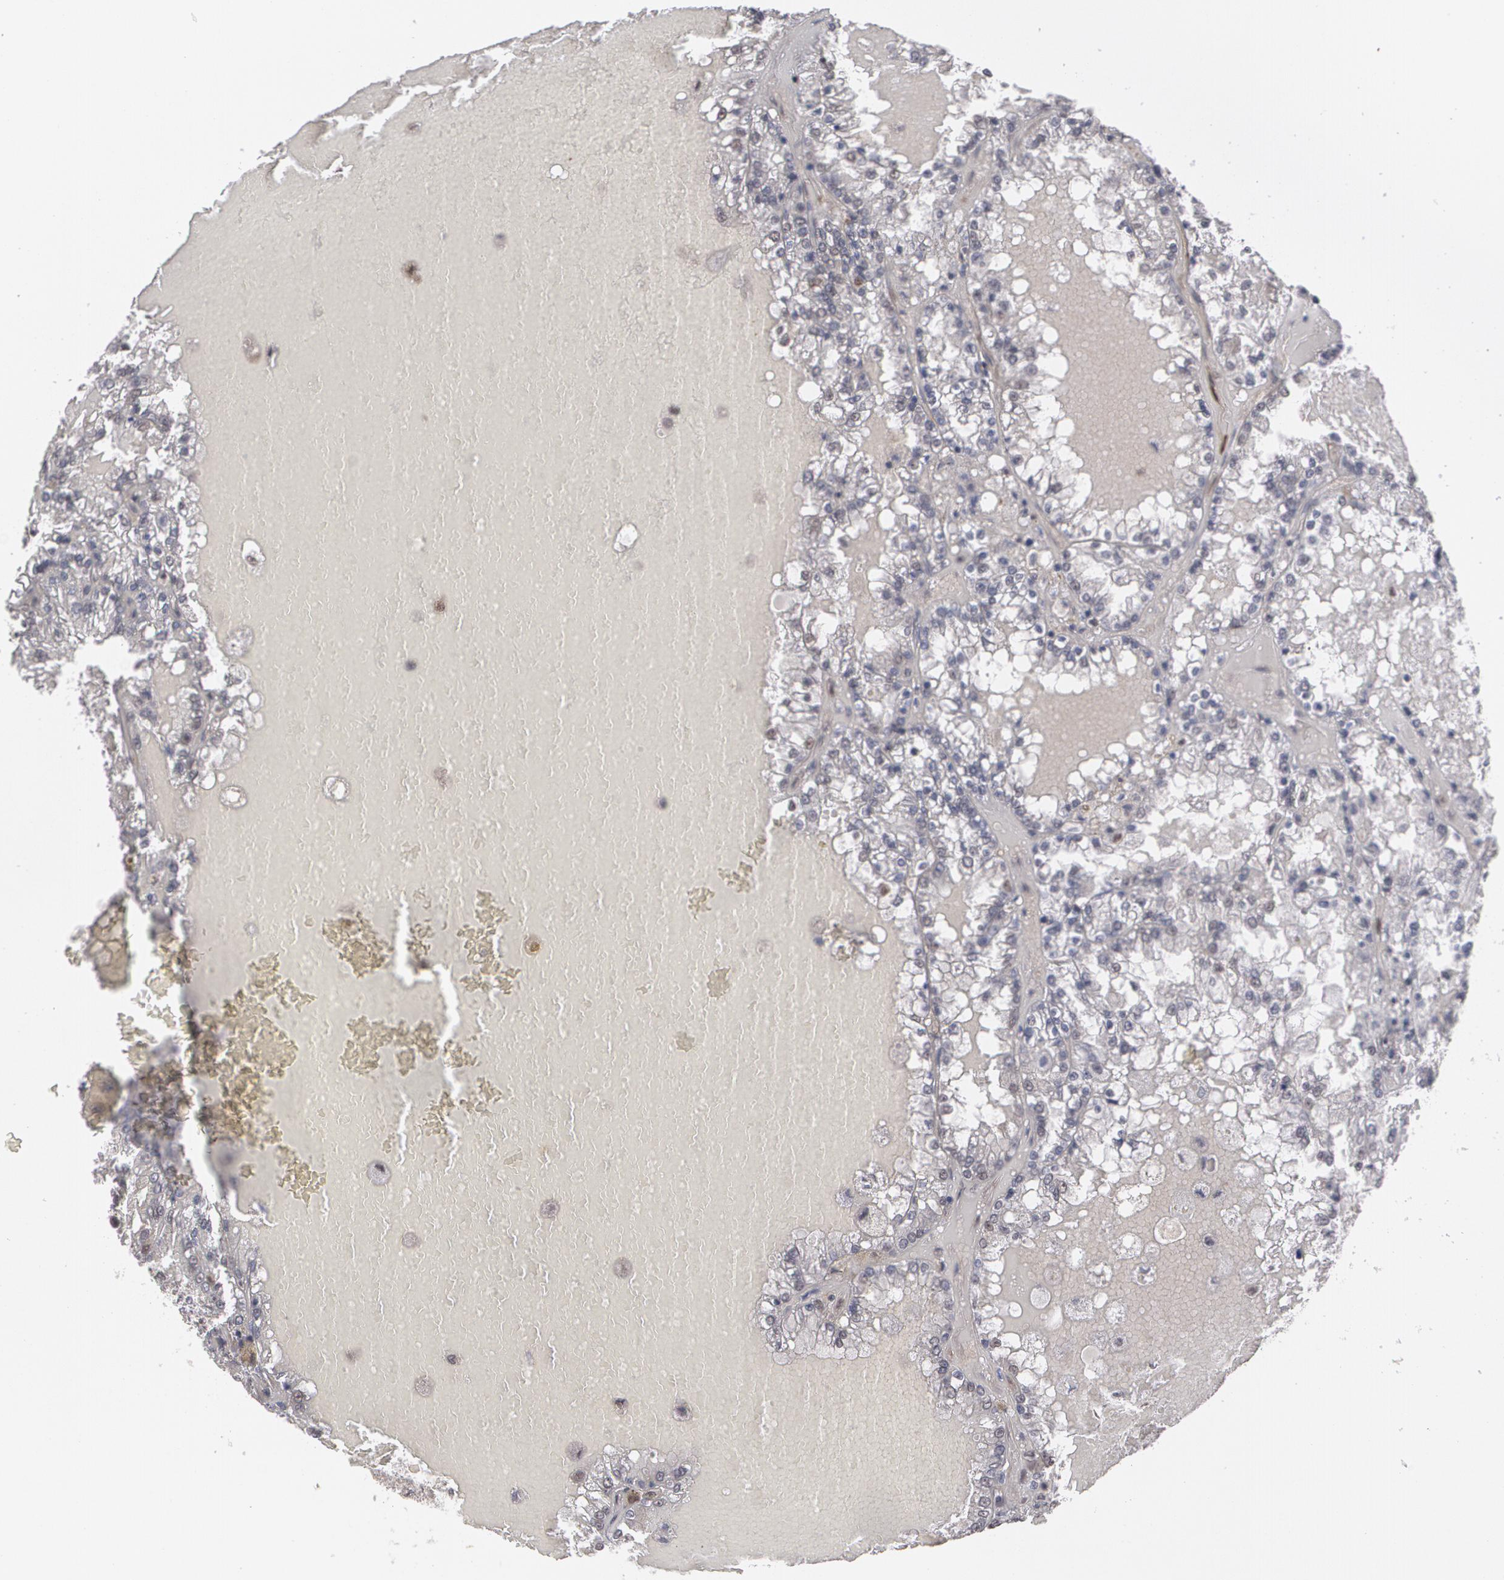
{"staining": {"intensity": "weak", "quantity": "<25%", "location": "nuclear"}, "tissue": "renal cancer", "cell_type": "Tumor cells", "image_type": "cancer", "snomed": [{"axis": "morphology", "description": "Adenocarcinoma, NOS"}, {"axis": "topography", "description": "Kidney"}], "caption": "This is an immunohistochemistry histopathology image of human renal cancer. There is no staining in tumor cells.", "gene": "ZNF75A", "patient": {"sex": "female", "age": 56}}